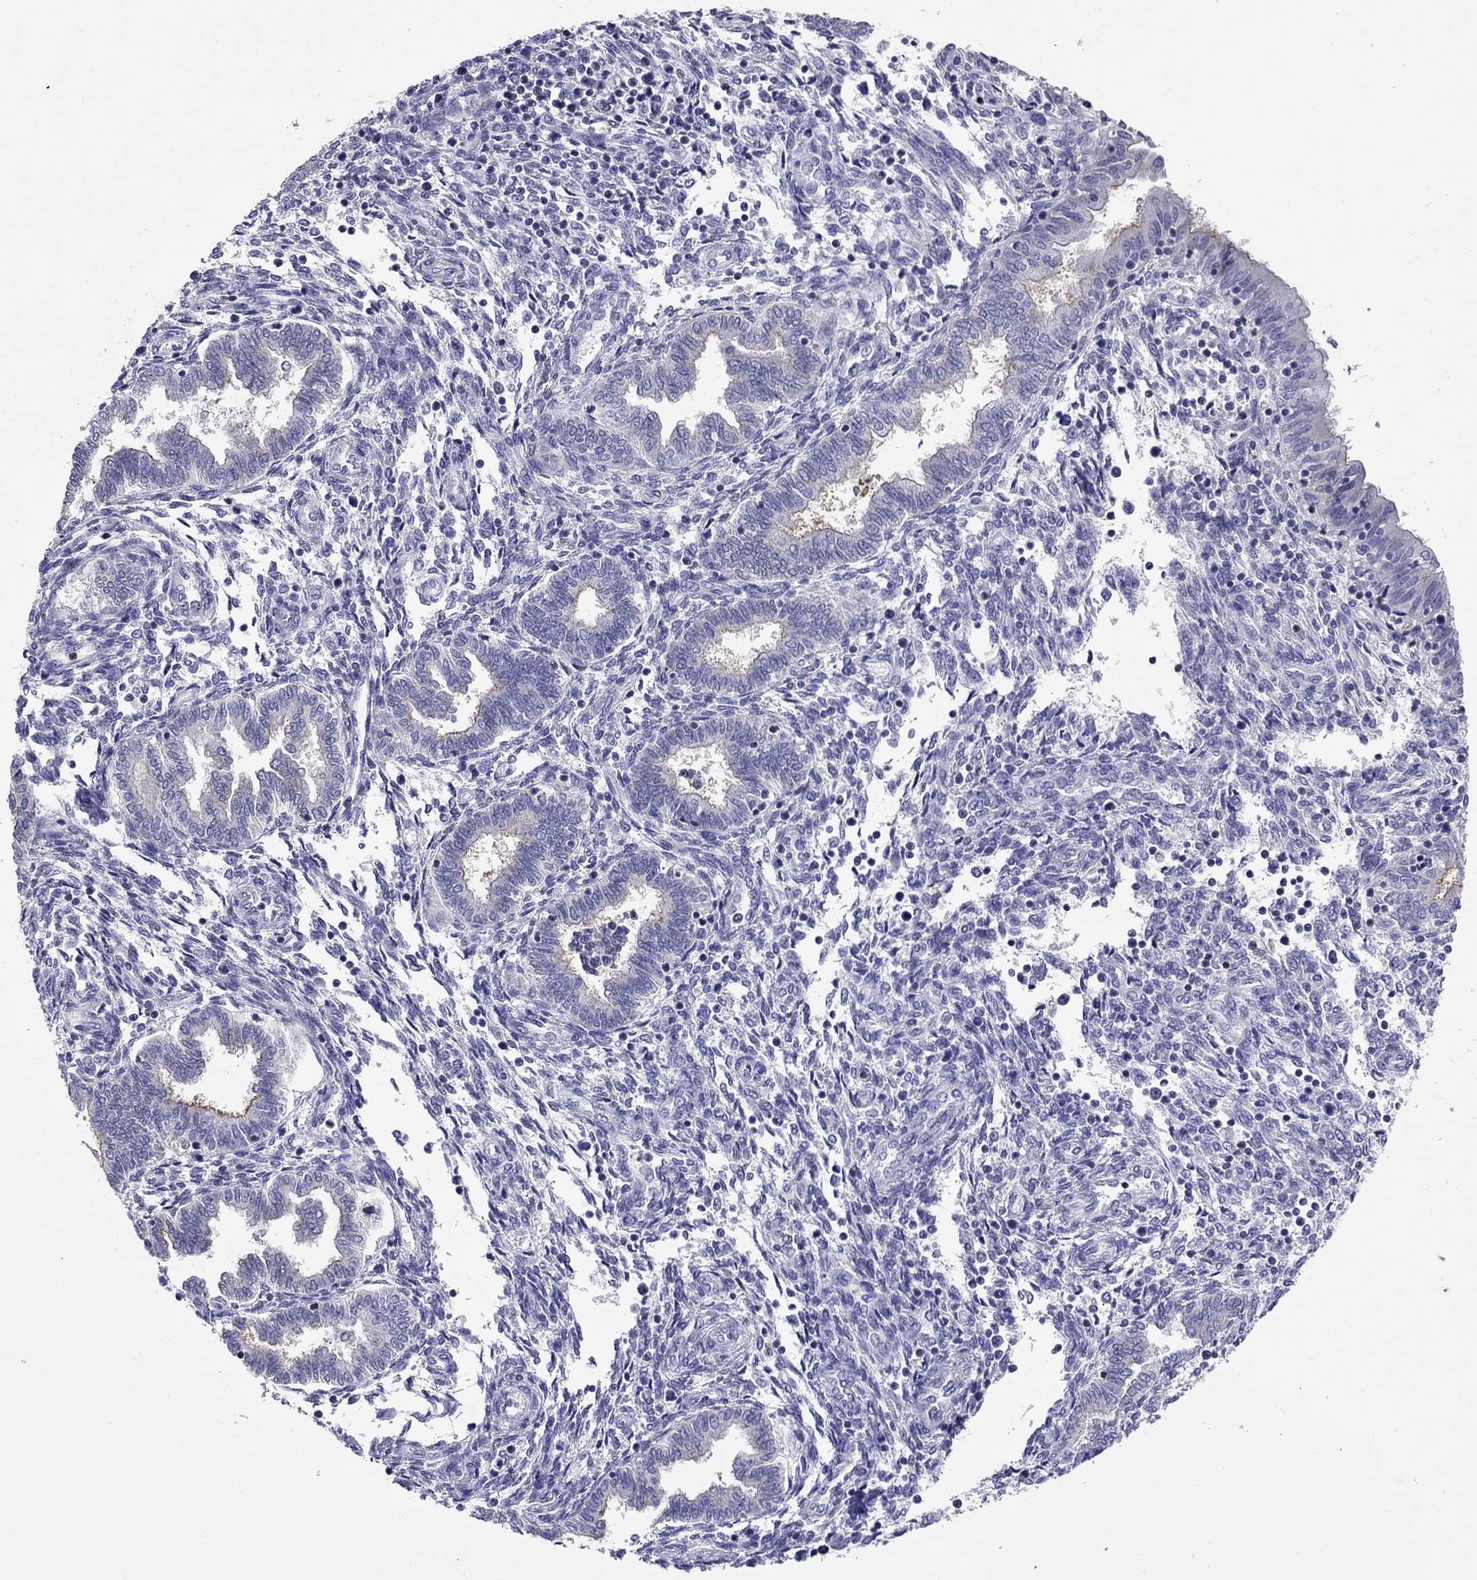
{"staining": {"intensity": "negative", "quantity": "none", "location": "none"}, "tissue": "endometrium", "cell_type": "Cells in endometrial stroma", "image_type": "normal", "snomed": [{"axis": "morphology", "description": "Normal tissue, NOS"}, {"axis": "topography", "description": "Endometrium"}], "caption": "This is an IHC histopathology image of unremarkable human endometrium. There is no staining in cells in endometrial stroma.", "gene": "SLC46A2", "patient": {"sex": "female", "age": 42}}